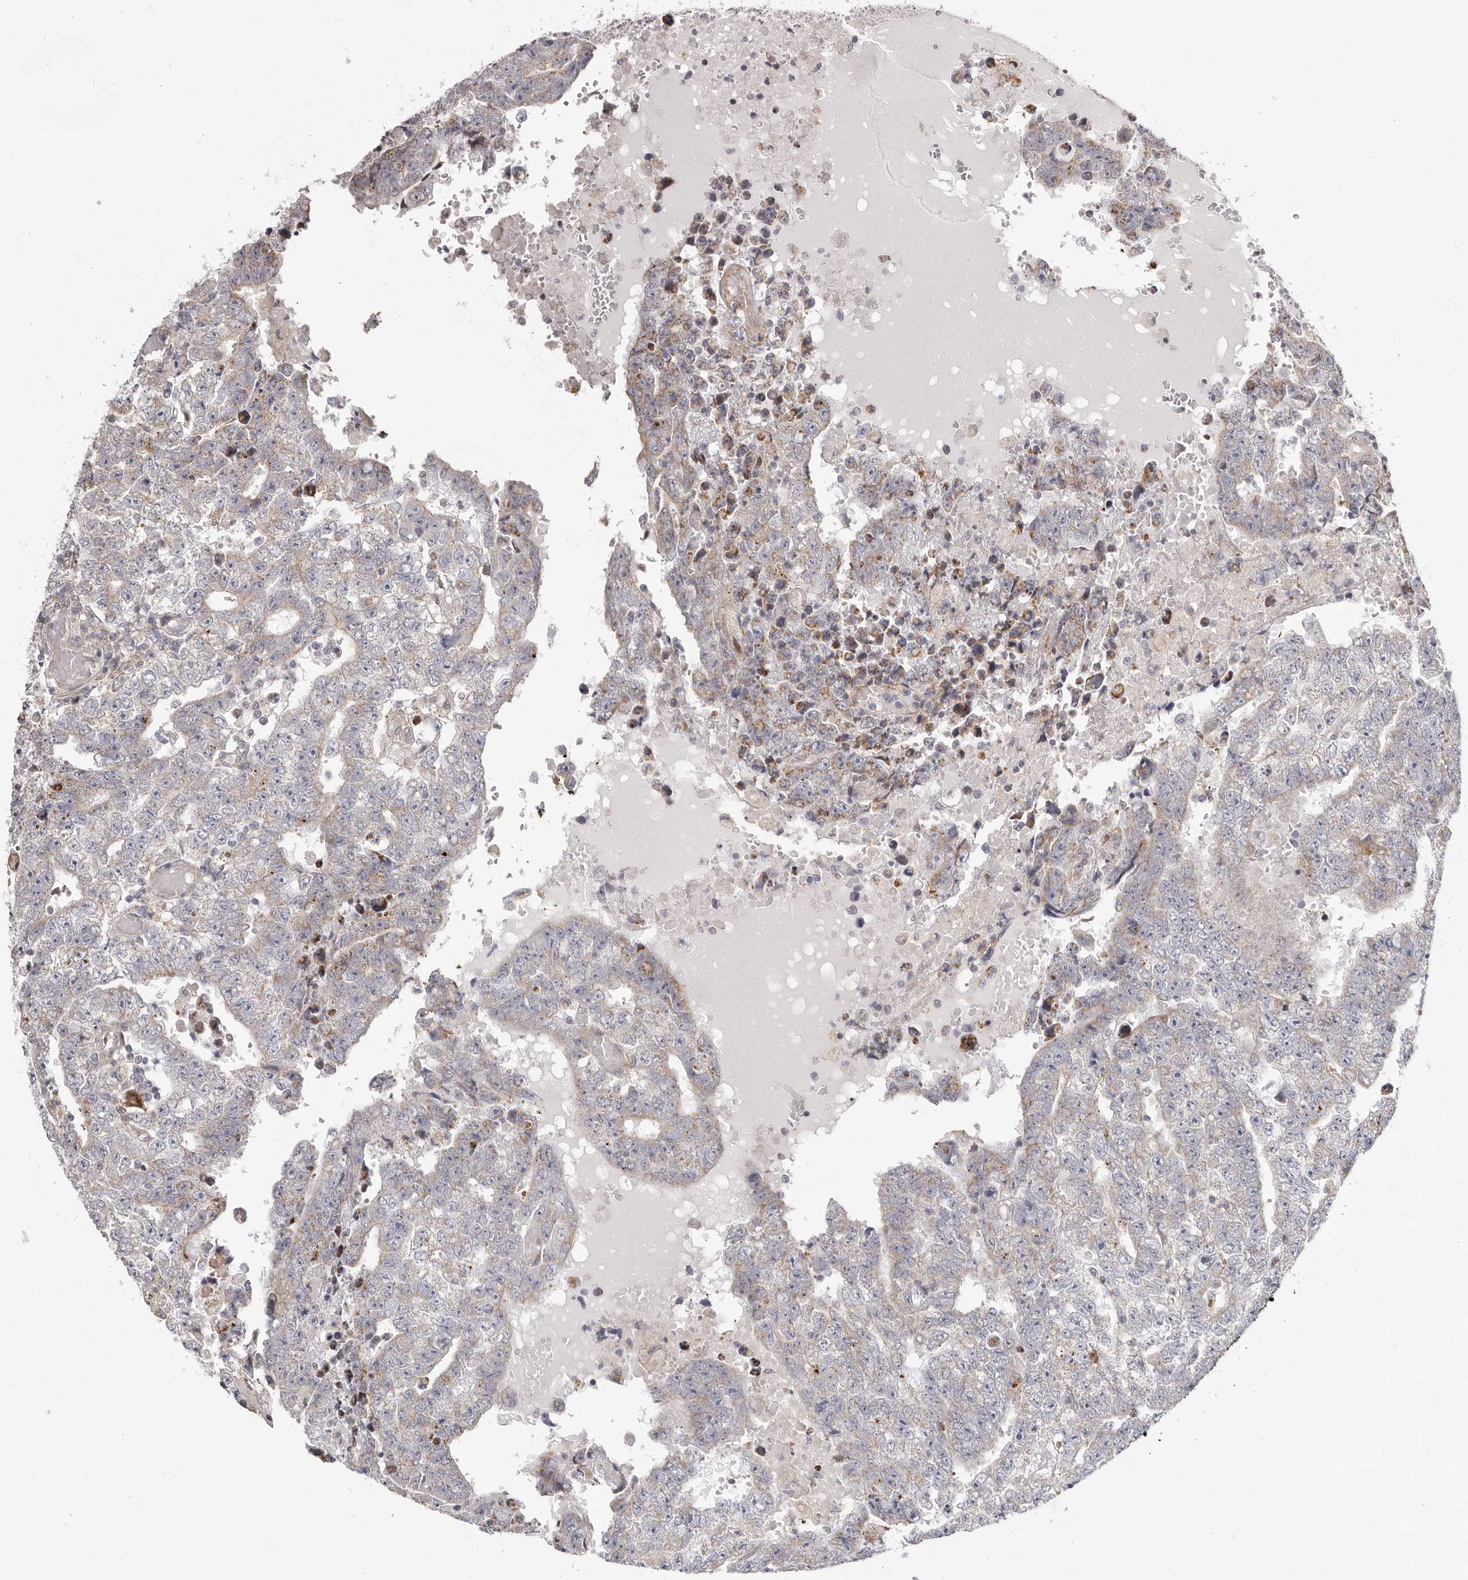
{"staining": {"intensity": "weak", "quantity": "<25%", "location": "cytoplasmic/membranous"}, "tissue": "testis cancer", "cell_type": "Tumor cells", "image_type": "cancer", "snomed": [{"axis": "morphology", "description": "Carcinoma, Embryonal, NOS"}, {"axis": "topography", "description": "Testis"}], "caption": "Protein analysis of testis cancer (embryonal carcinoma) demonstrates no significant expression in tumor cells.", "gene": "MRPS10", "patient": {"sex": "male", "age": 25}}